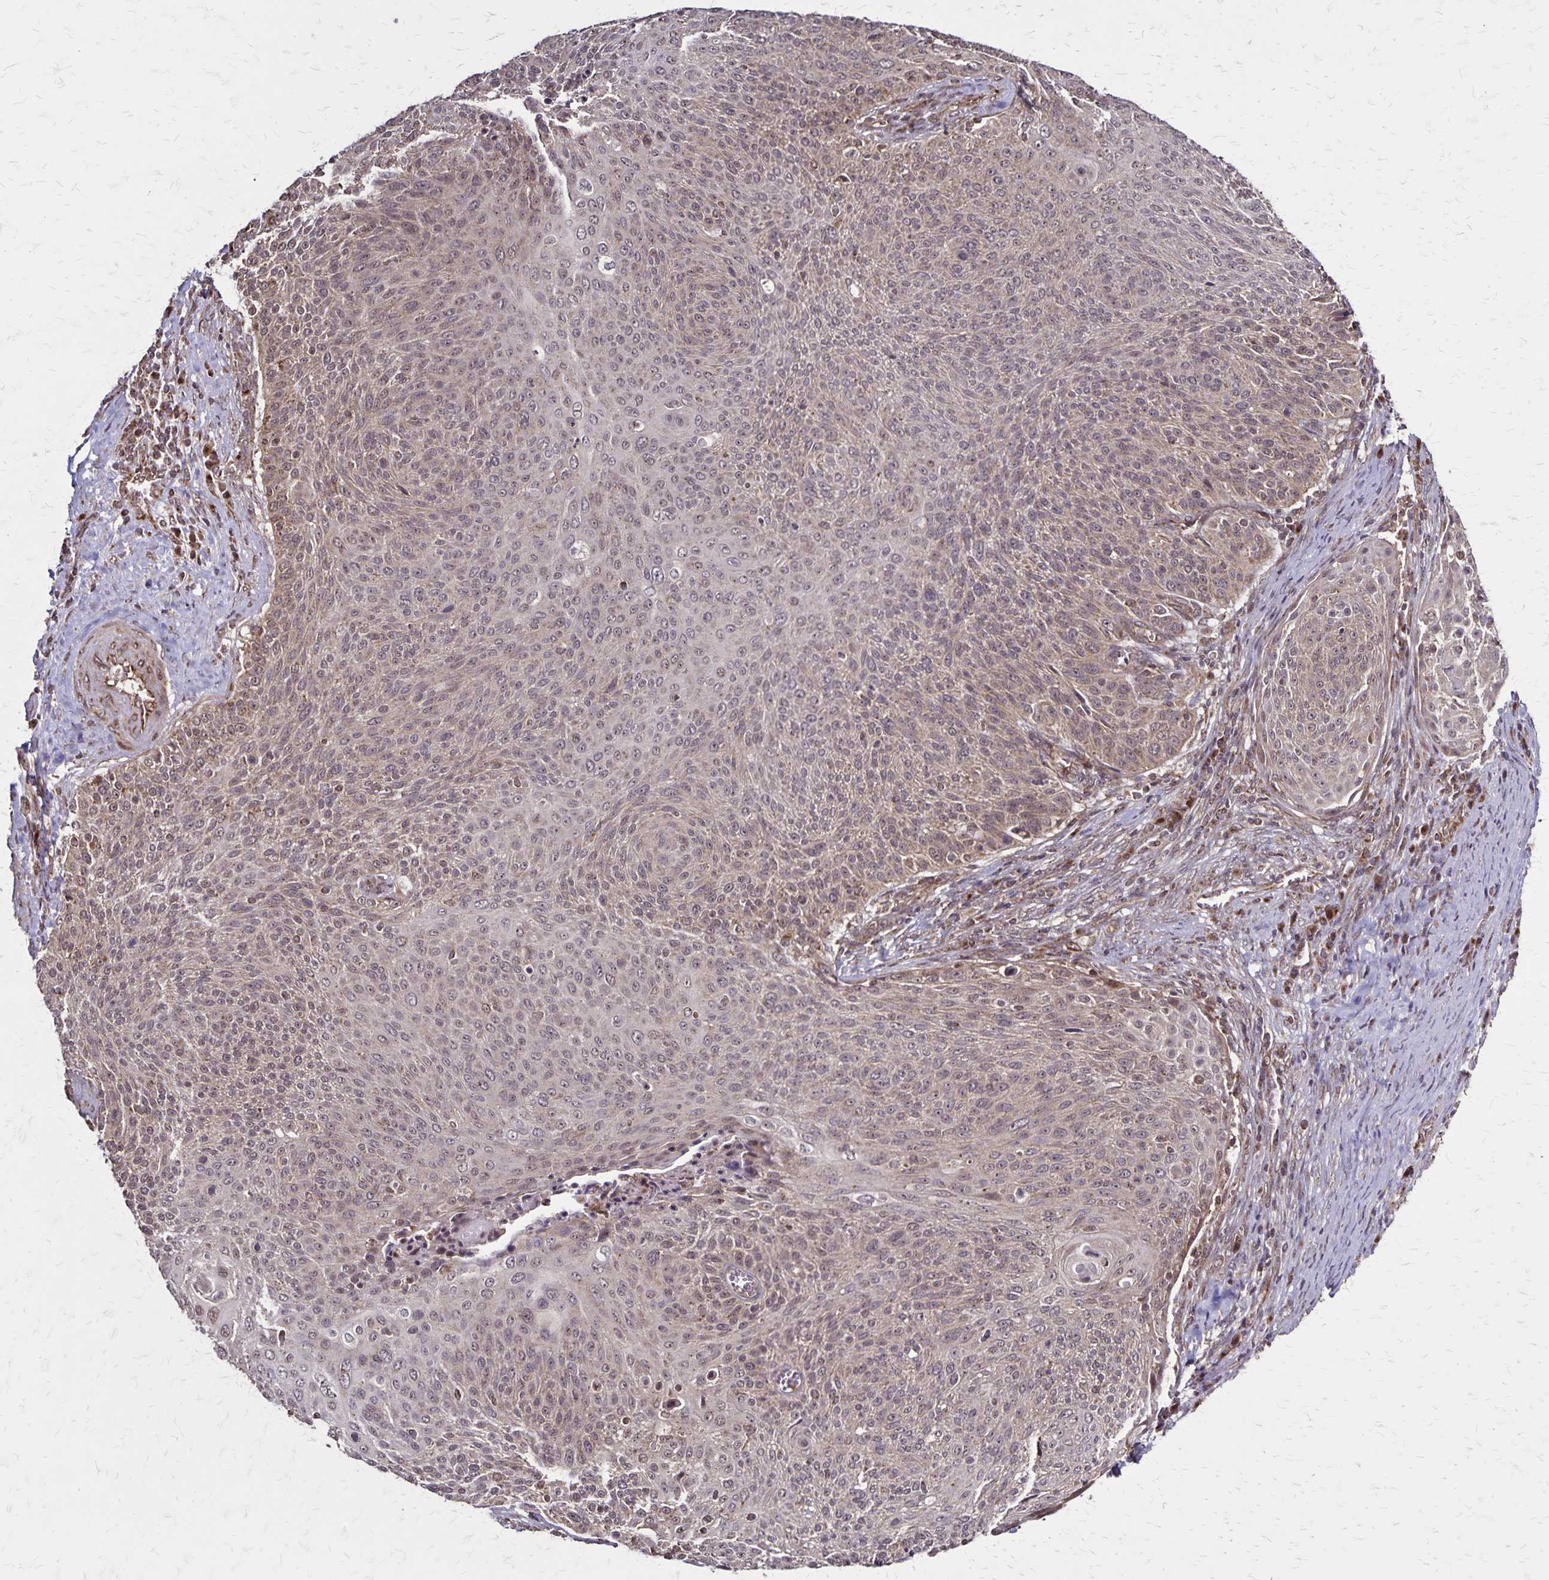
{"staining": {"intensity": "weak", "quantity": ">75%", "location": "cytoplasmic/membranous,nuclear"}, "tissue": "cervical cancer", "cell_type": "Tumor cells", "image_type": "cancer", "snomed": [{"axis": "morphology", "description": "Squamous cell carcinoma, NOS"}, {"axis": "topography", "description": "Cervix"}], "caption": "Weak cytoplasmic/membranous and nuclear expression for a protein is identified in about >75% of tumor cells of cervical cancer (squamous cell carcinoma) using immunohistochemistry (IHC).", "gene": "NFS1", "patient": {"sex": "female", "age": 31}}